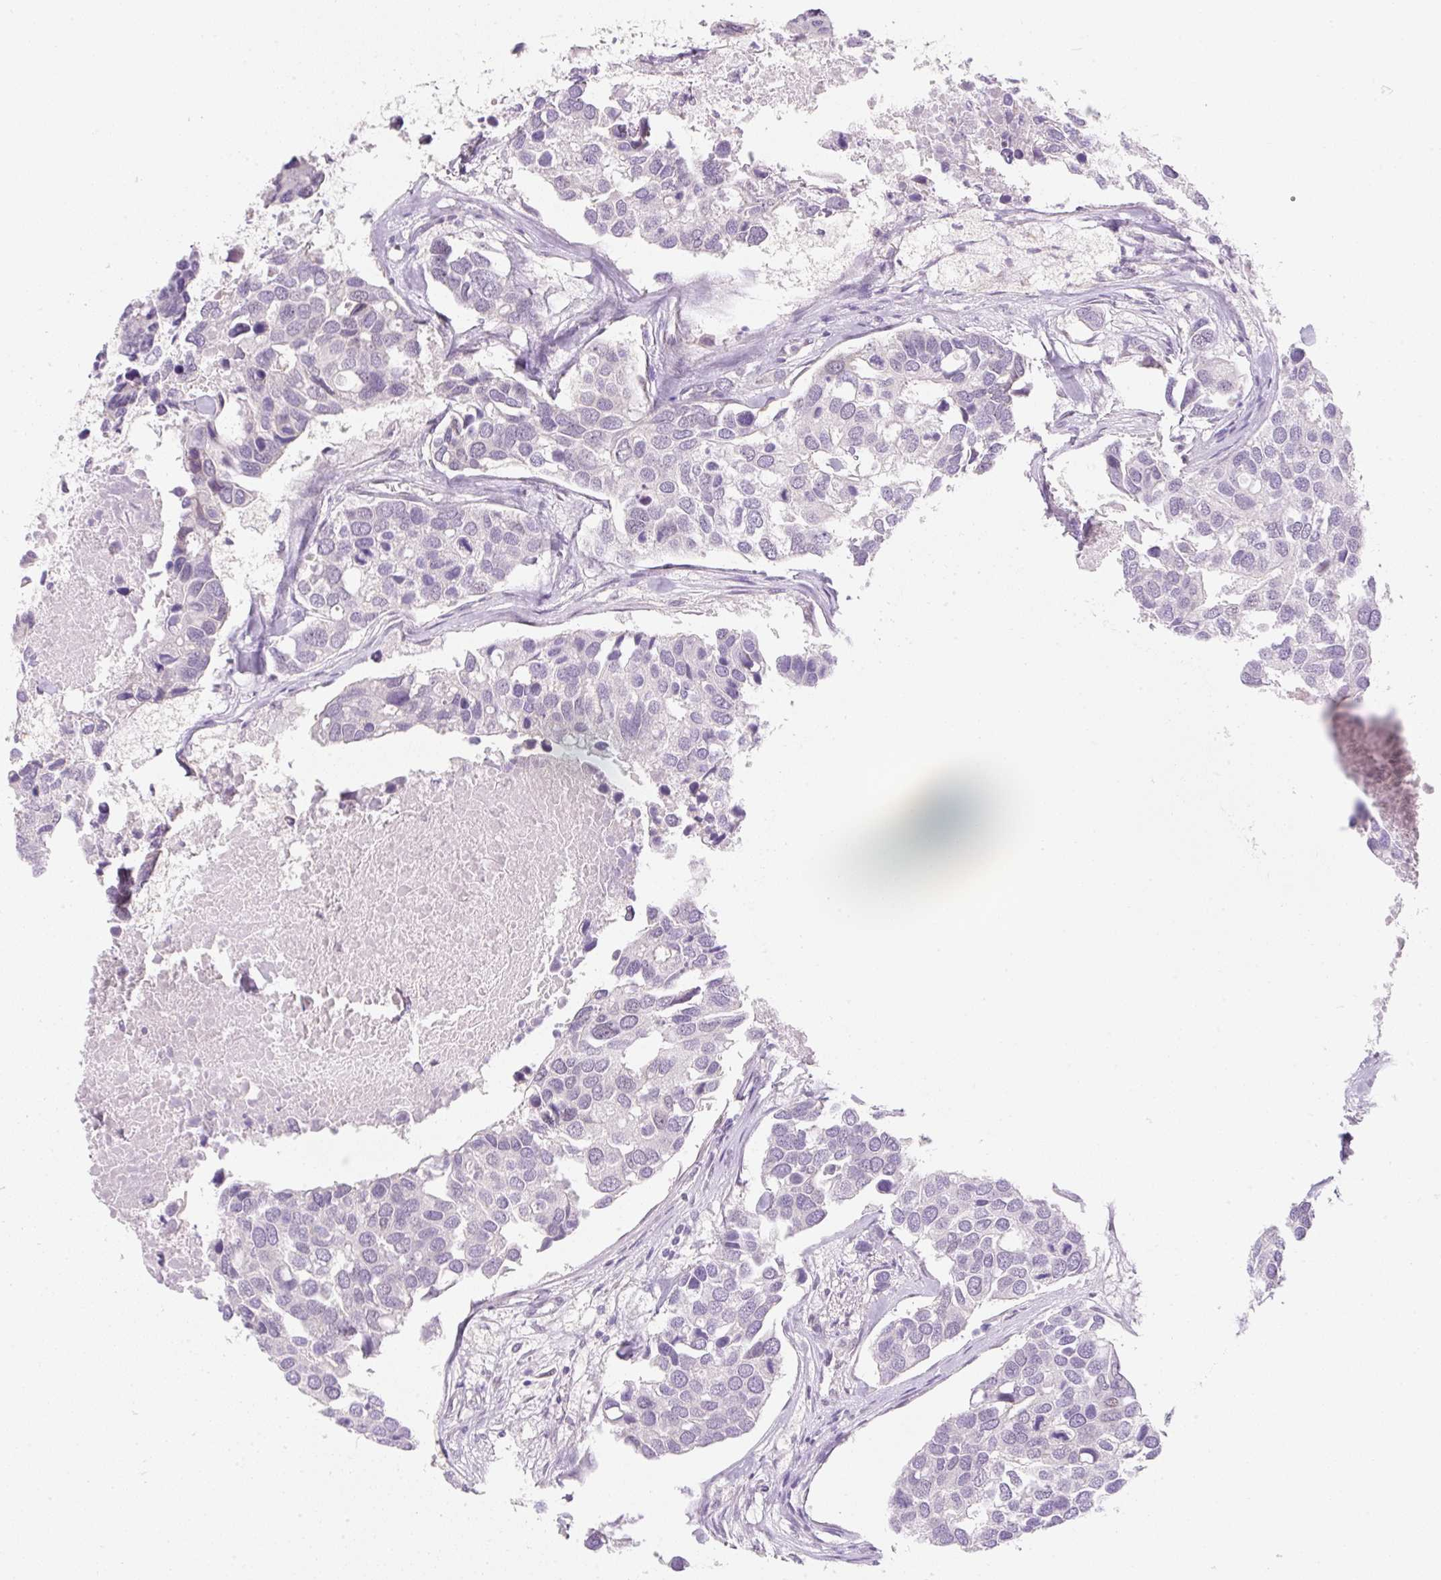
{"staining": {"intensity": "negative", "quantity": "none", "location": "none"}, "tissue": "breast cancer", "cell_type": "Tumor cells", "image_type": "cancer", "snomed": [{"axis": "morphology", "description": "Duct carcinoma"}, {"axis": "topography", "description": "Breast"}], "caption": "Human breast cancer stained for a protein using IHC demonstrates no expression in tumor cells.", "gene": "SYNE3", "patient": {"sex": "female", "age": 83}}